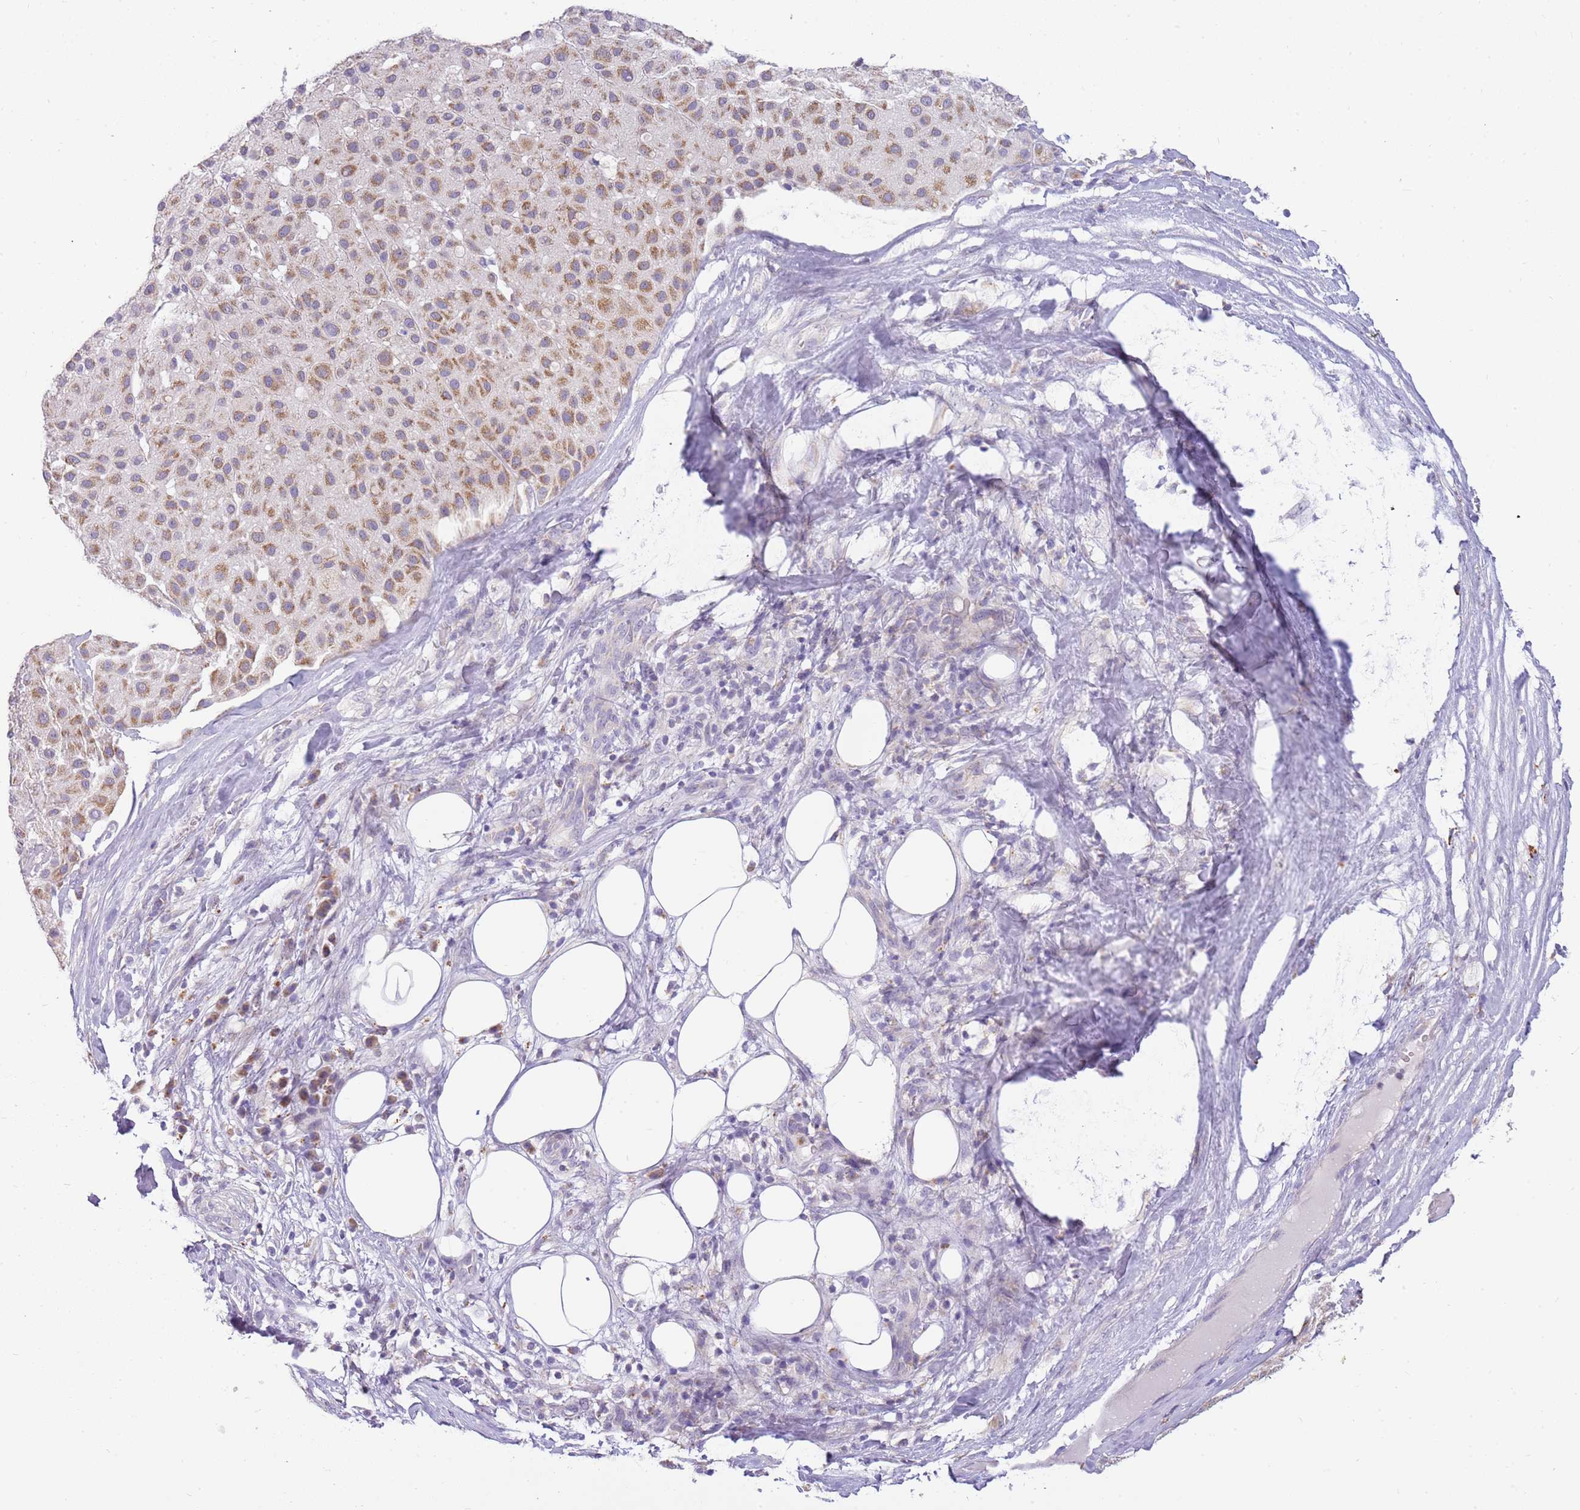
{"staining": {"intensity": "moderate", "quantity": ">75%", "location": "cytoplasmic/membranous"}, "tissue": "melanoma", "cell_type": "Tumor cells", "image_type": "cancer", "snomed": [{"axis": "morphology", "description": "Malignant melanoma, Metastatic site"}, {"axis": "topography", "description": "Smooth muscle"}], "caption": "An immunohistochemistry (IHC) image of tumor tissue is shown. Protein staining in brown labels moderate cytoplasmic/membranous positivity in malignant melanoma (metastatic site) within tumor cells.", "gene": "DNAJA3", "patient": {"sex": "male", "age": 41}}